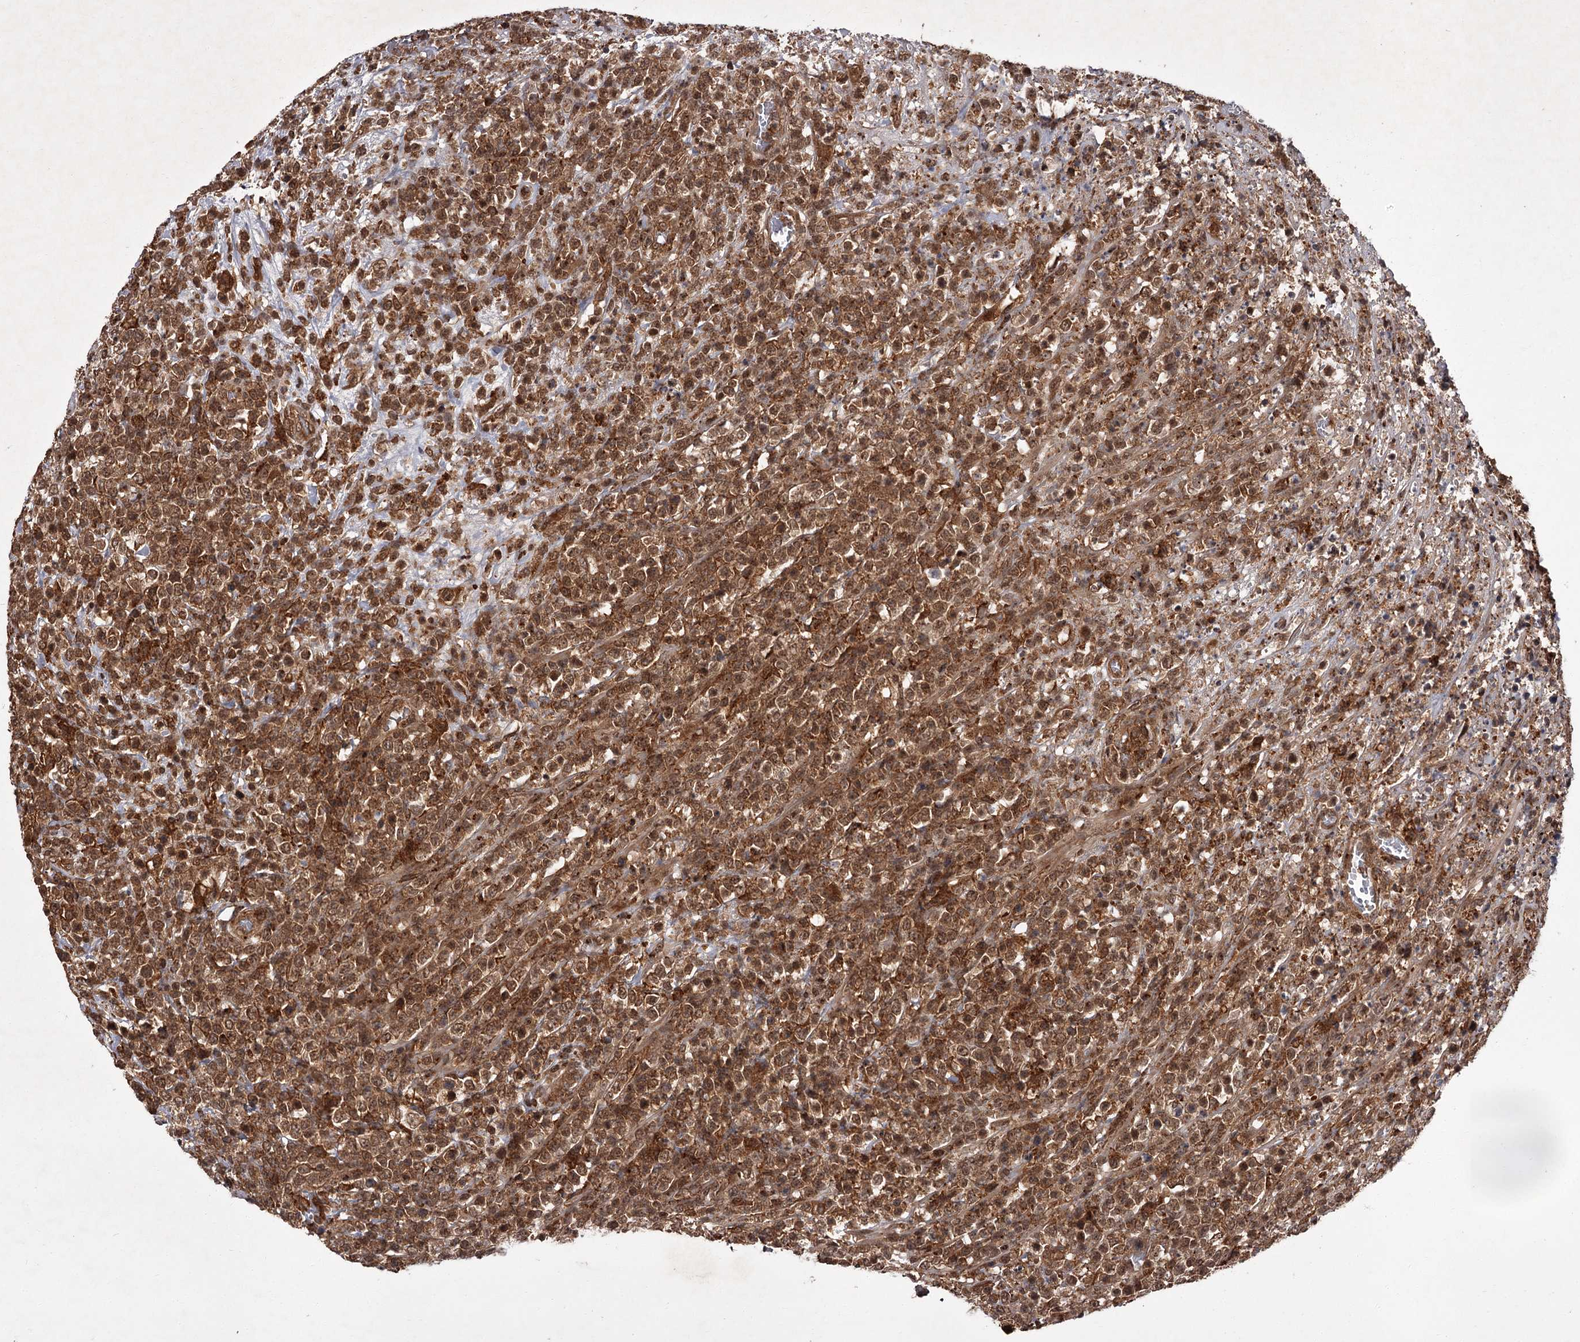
{"staining": {"intensity": "moderate", "quantity": ">75%", "location": "cytoplasmic/membranous,nuclear"}, "tissue": "lymphoma", "cell_type": "Tumor cells", "image_type": "cancer", "snomed": [{"axis": "morphology", "description": "Malignant lymphoma, non-Hodgkin's type, High grade"}, {"axis": "topography", "description": "Colon"}], "caption": "The histopathology image shows immunohistochemical staining of lymphoma. There is moderate cytoplasmic/membranous and nuclear positivity is seen in approximately >75% of tumor cells.", "gene": "TBC1D23", "patient": {"sex": "female", "age": 53}}